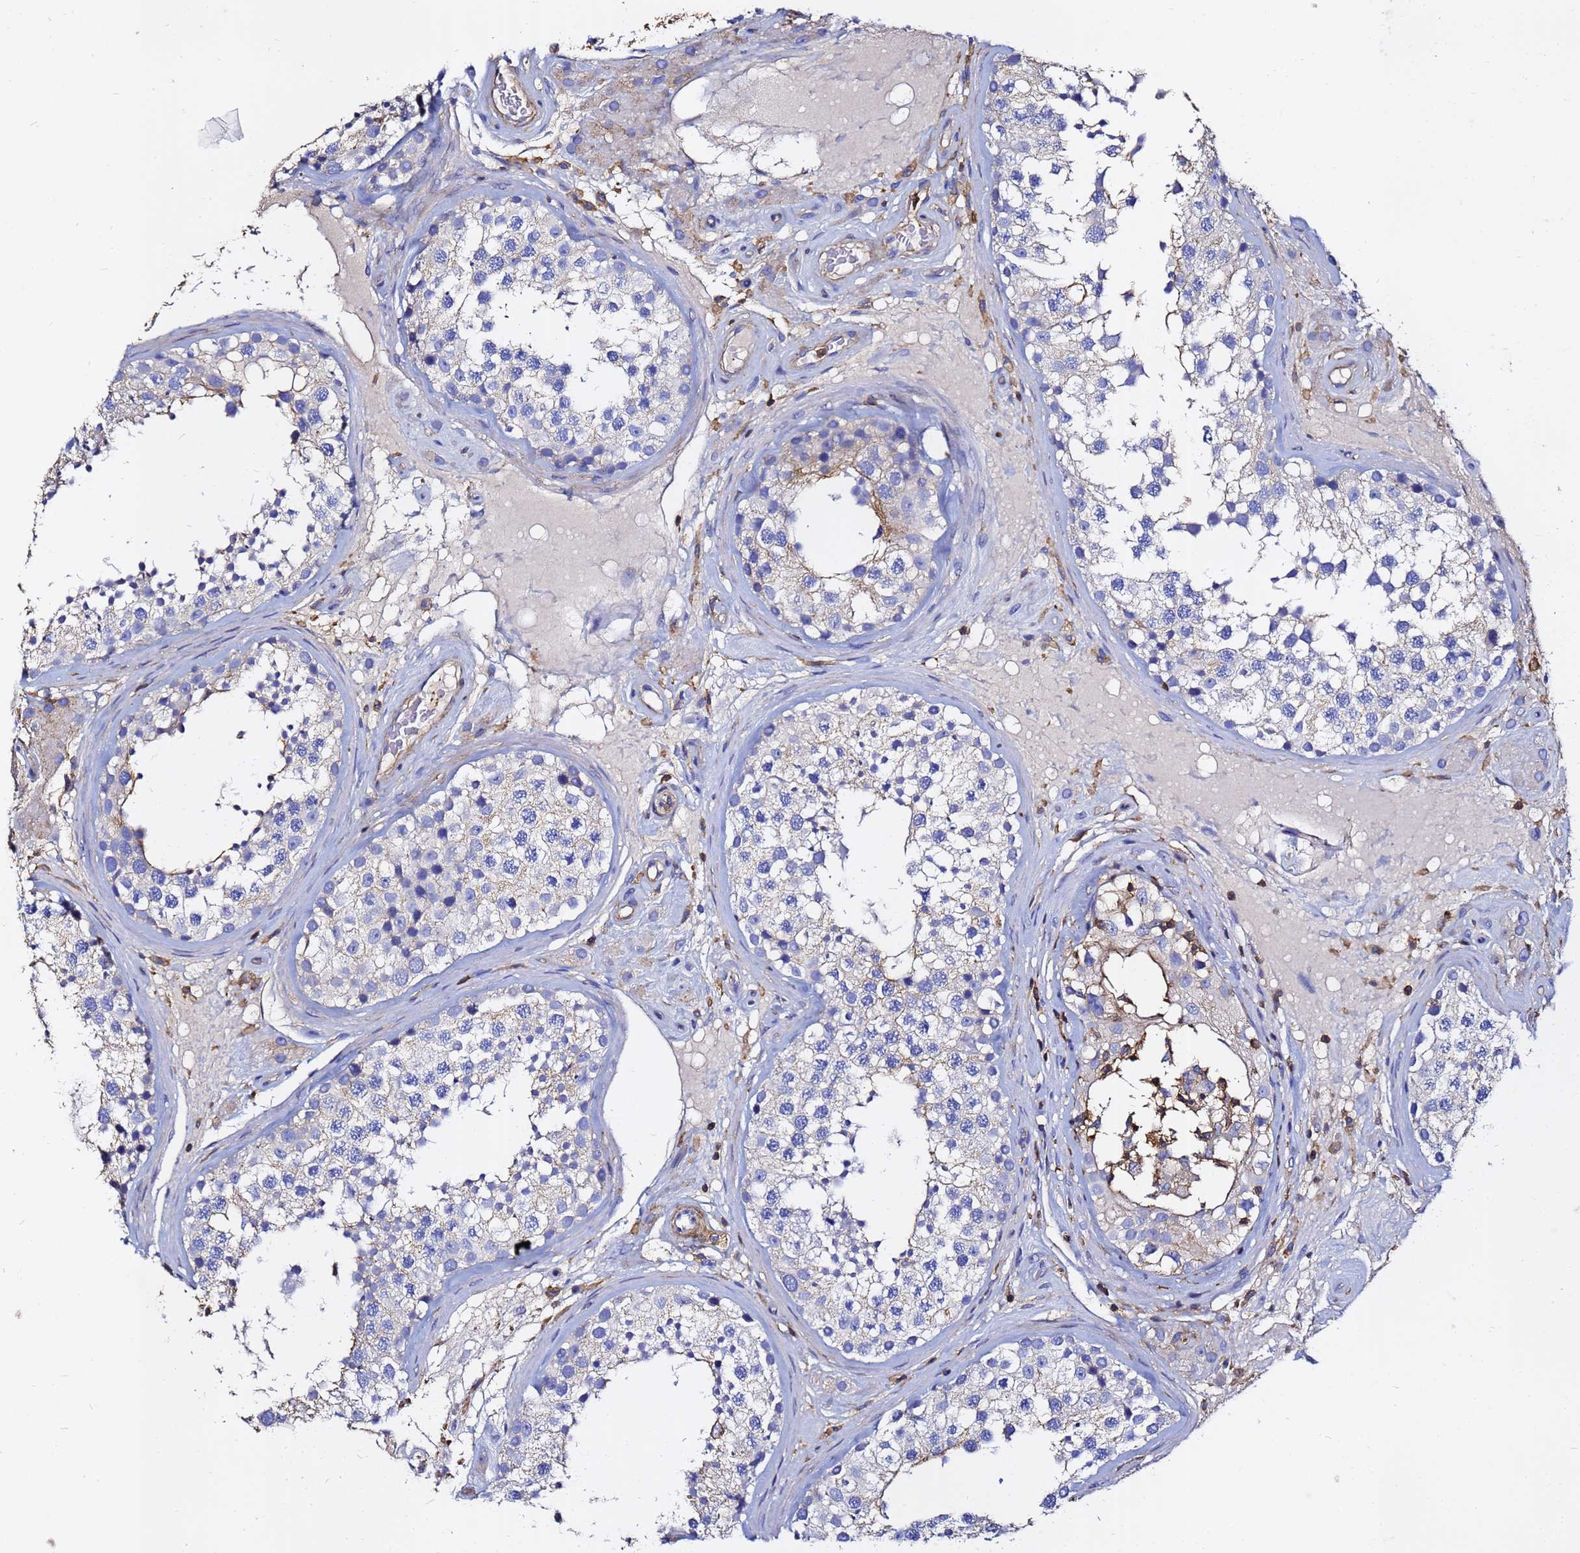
{"staining": {"intensity": "moderate", "quantity": "25%-75%", "location": "cytoplasmic/membranous"}, "tissue": "testis", "cell_type": "Cells in seminiferous ducts", "image_type": "normal", "snomed": [{"axis": "morphology", "description": "Normal tissue, NOS"}, {"axis": "topography", "description": "Testis"}], "caption": "Protein expression analysis of normal testis demonstrates moderate cytoplasmic/membranous positivity in approximately 25%-75% of cells in seminiferous ducts.", "gene": "ACTA1", "patient": {"sex": "male", "age": 46}}